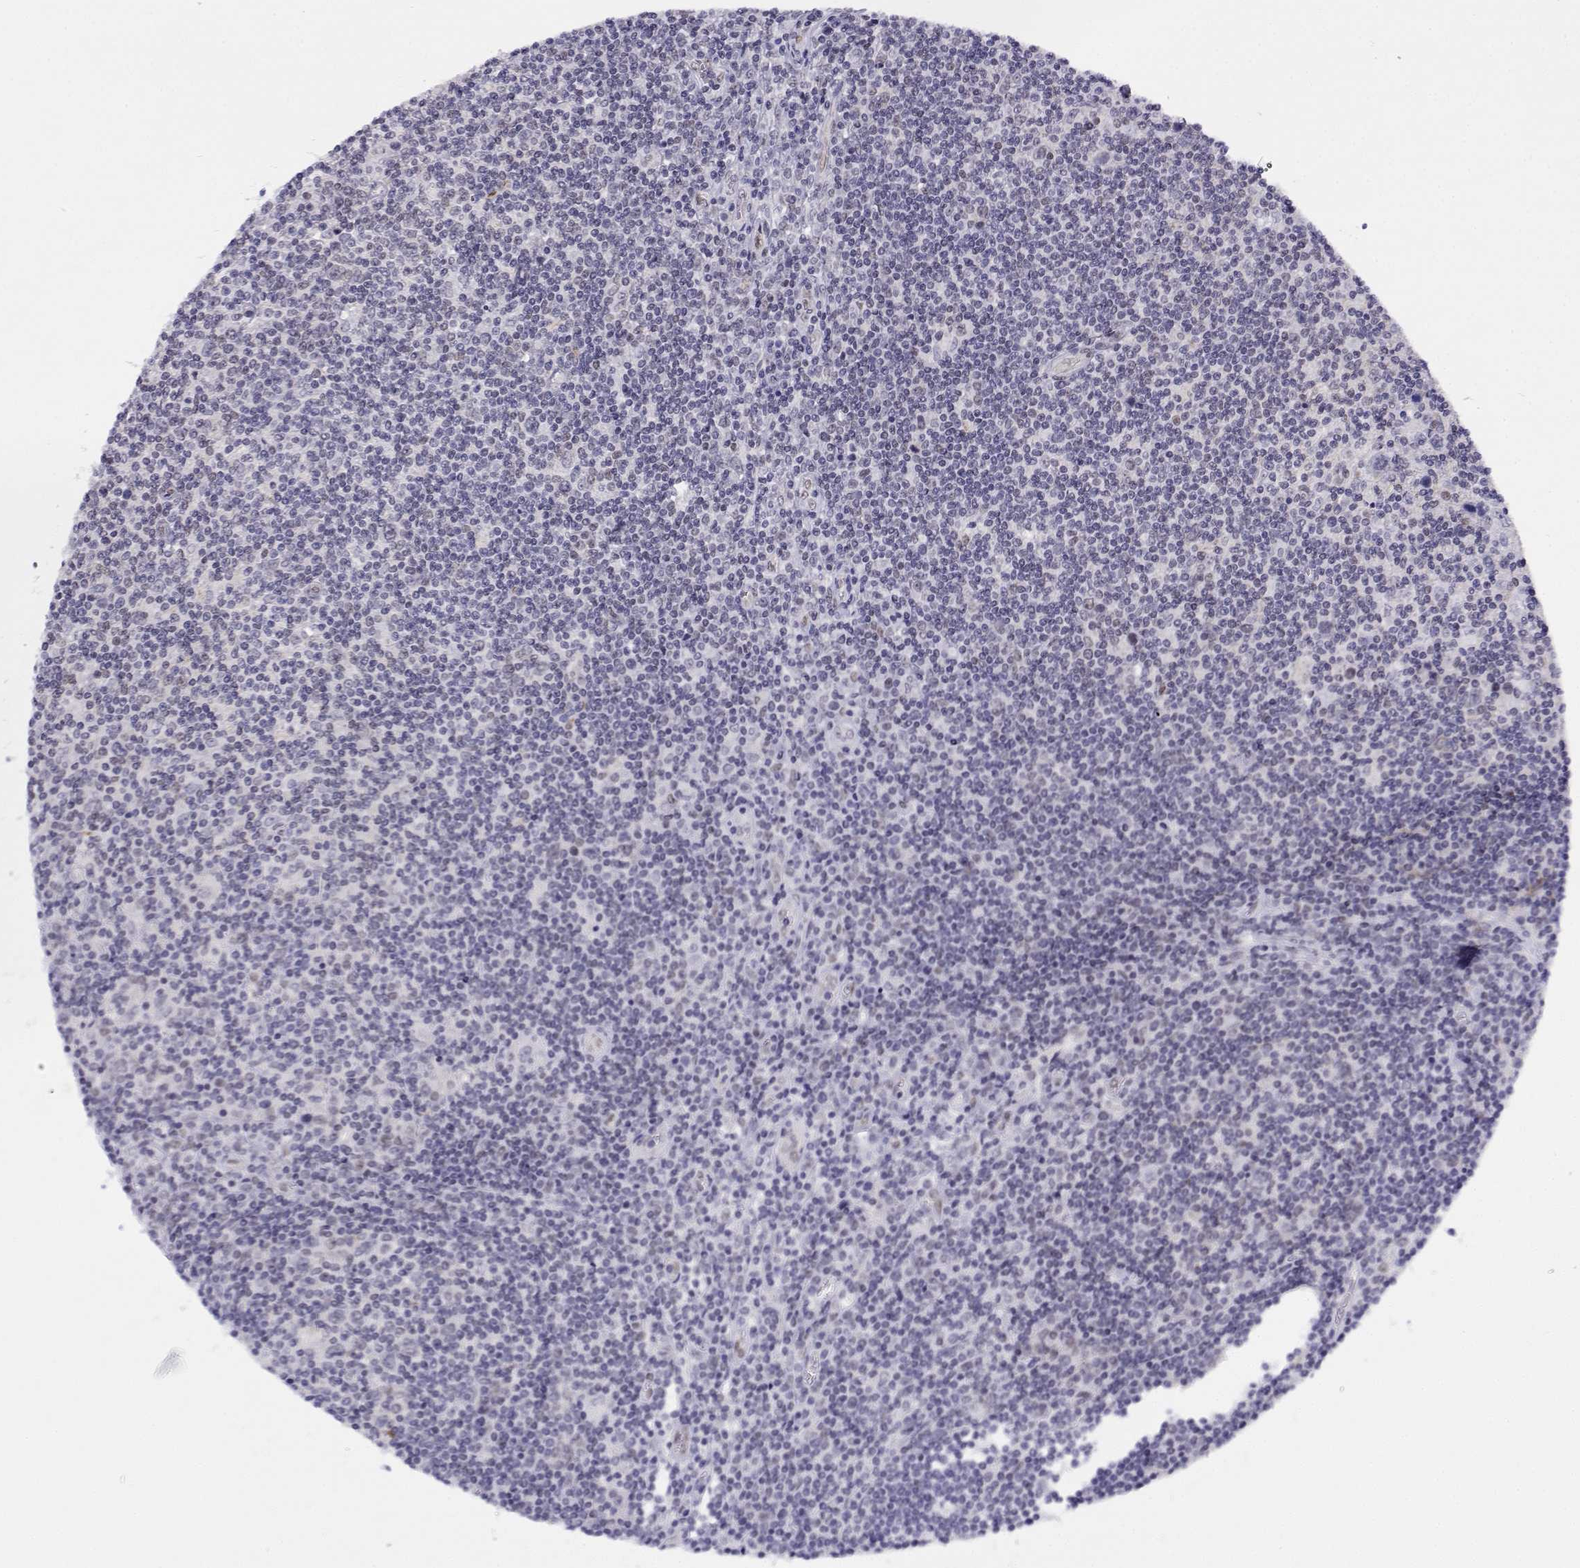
{"staining": {"intensity": "negative", "quantity": "none", "location": "none"}, "tissue": "lymphoma", "cell_type": "Tumor cells", "image_type": "cancer", "snomed": [{"axis": "morphology", "description": "Hodgkin's disease, NOS"}, {"axis": "topography", "description": "Lymph node"}], "caption": "An image of lymphoma stained for a protein exhibits no brown staining in tumor cells.", "gene": "ERF", "patient": {"sex": "male", "age": 40}}